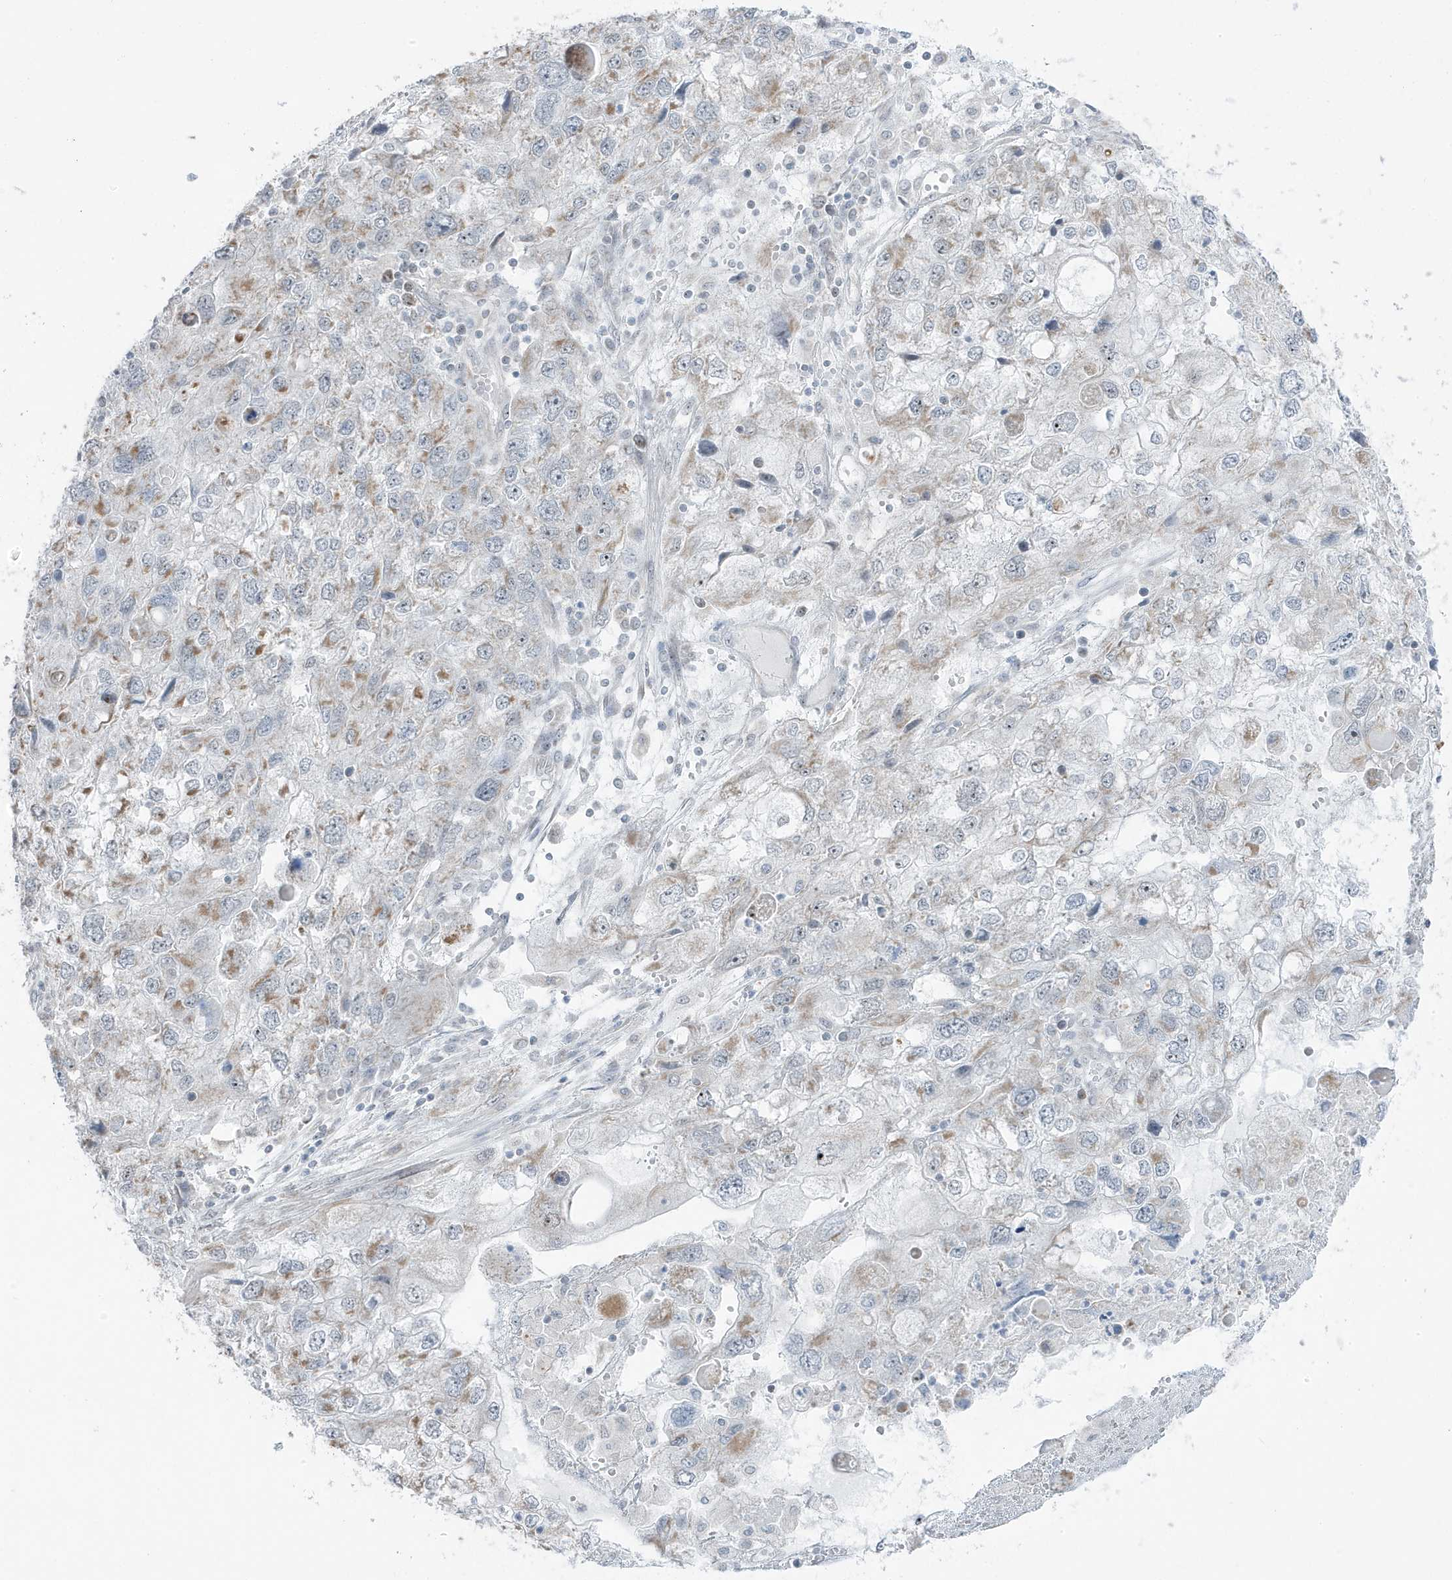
{"staining": {"intensity": "weak", "quantity": "<25%", "location": "cytoplasmic/membranous"}, "tissue": "endometrial cancer", "cell_type": "Tumor cells", "image_type": "cancer", "snomed": [{"axis": "morphology", "description": "Adenocarcinoma, NOS"}, {"axis": "topography", "description": "Endometrium"}], "caption": "Immunohistochemistry (IHC) of endometrial cancer shows no expression in tumor cells.", "gene": "TSEN15", "patient": {"sex": "female", "age": 49}}